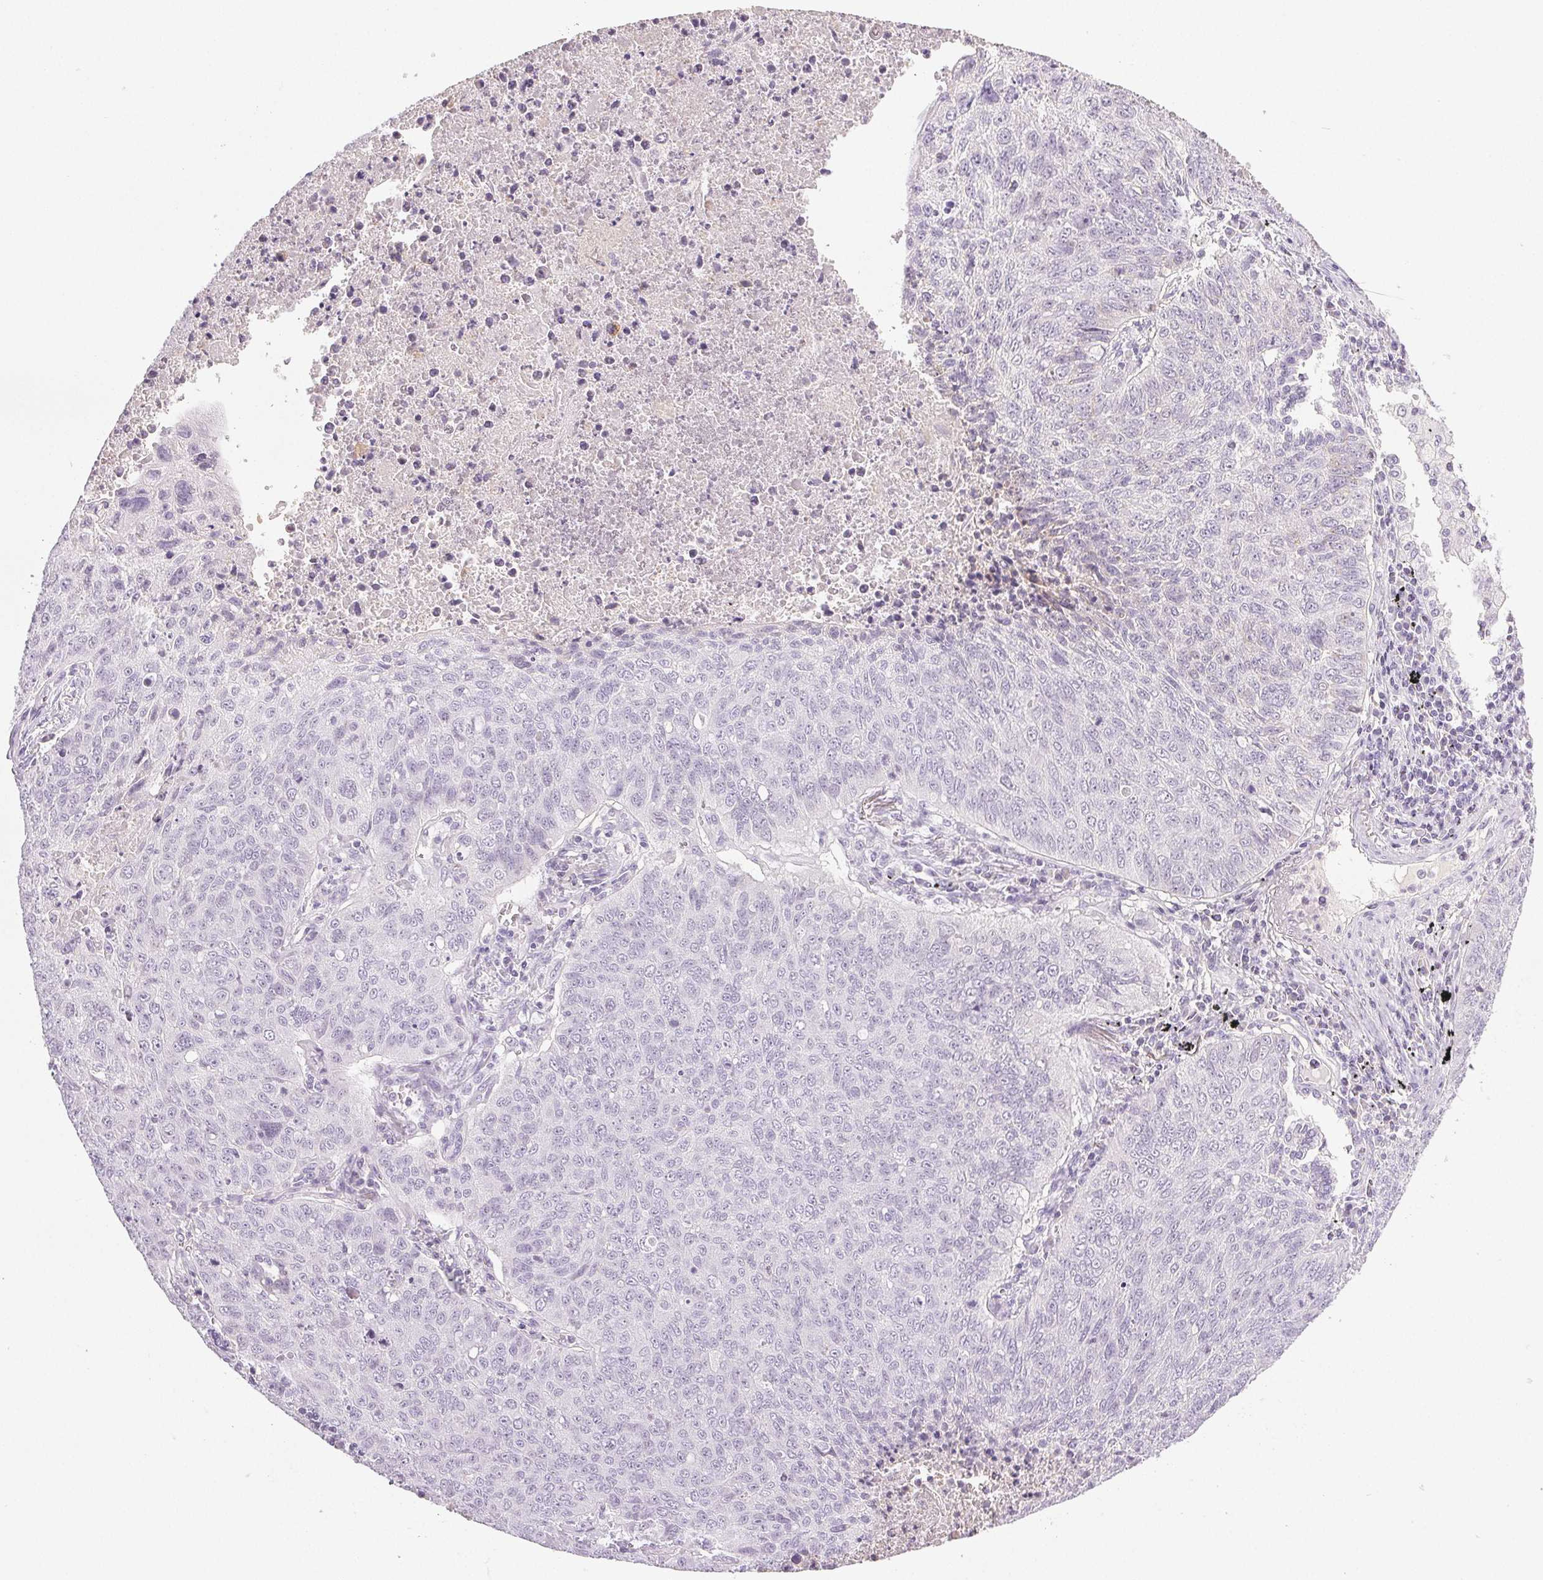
{"staining": {"intensity": "negative", "quantity": "none", "location": "none"}, "tissue": "lung cancer", "cell_type": "Tumor cells", "image_type": "cancer", "snomed": [{"axis": "morphology", "description": "Normal morphology"}, {"axis": "morphology", "description": "Aneuploidy"}, {"axis": "morphology", "description": "Squamous cell carcinoma, NOS"}, {"axis": "topography", "description": "Lymph node"}, {"axis": "topography", "description": "Lung"}], "caption": "Aneuploidy (lung) was stained to show a protein in brown. There is no significant expression in tumor cells.", "gene": "COL7A1", "patient": {"sex": "female", "age": 76}}